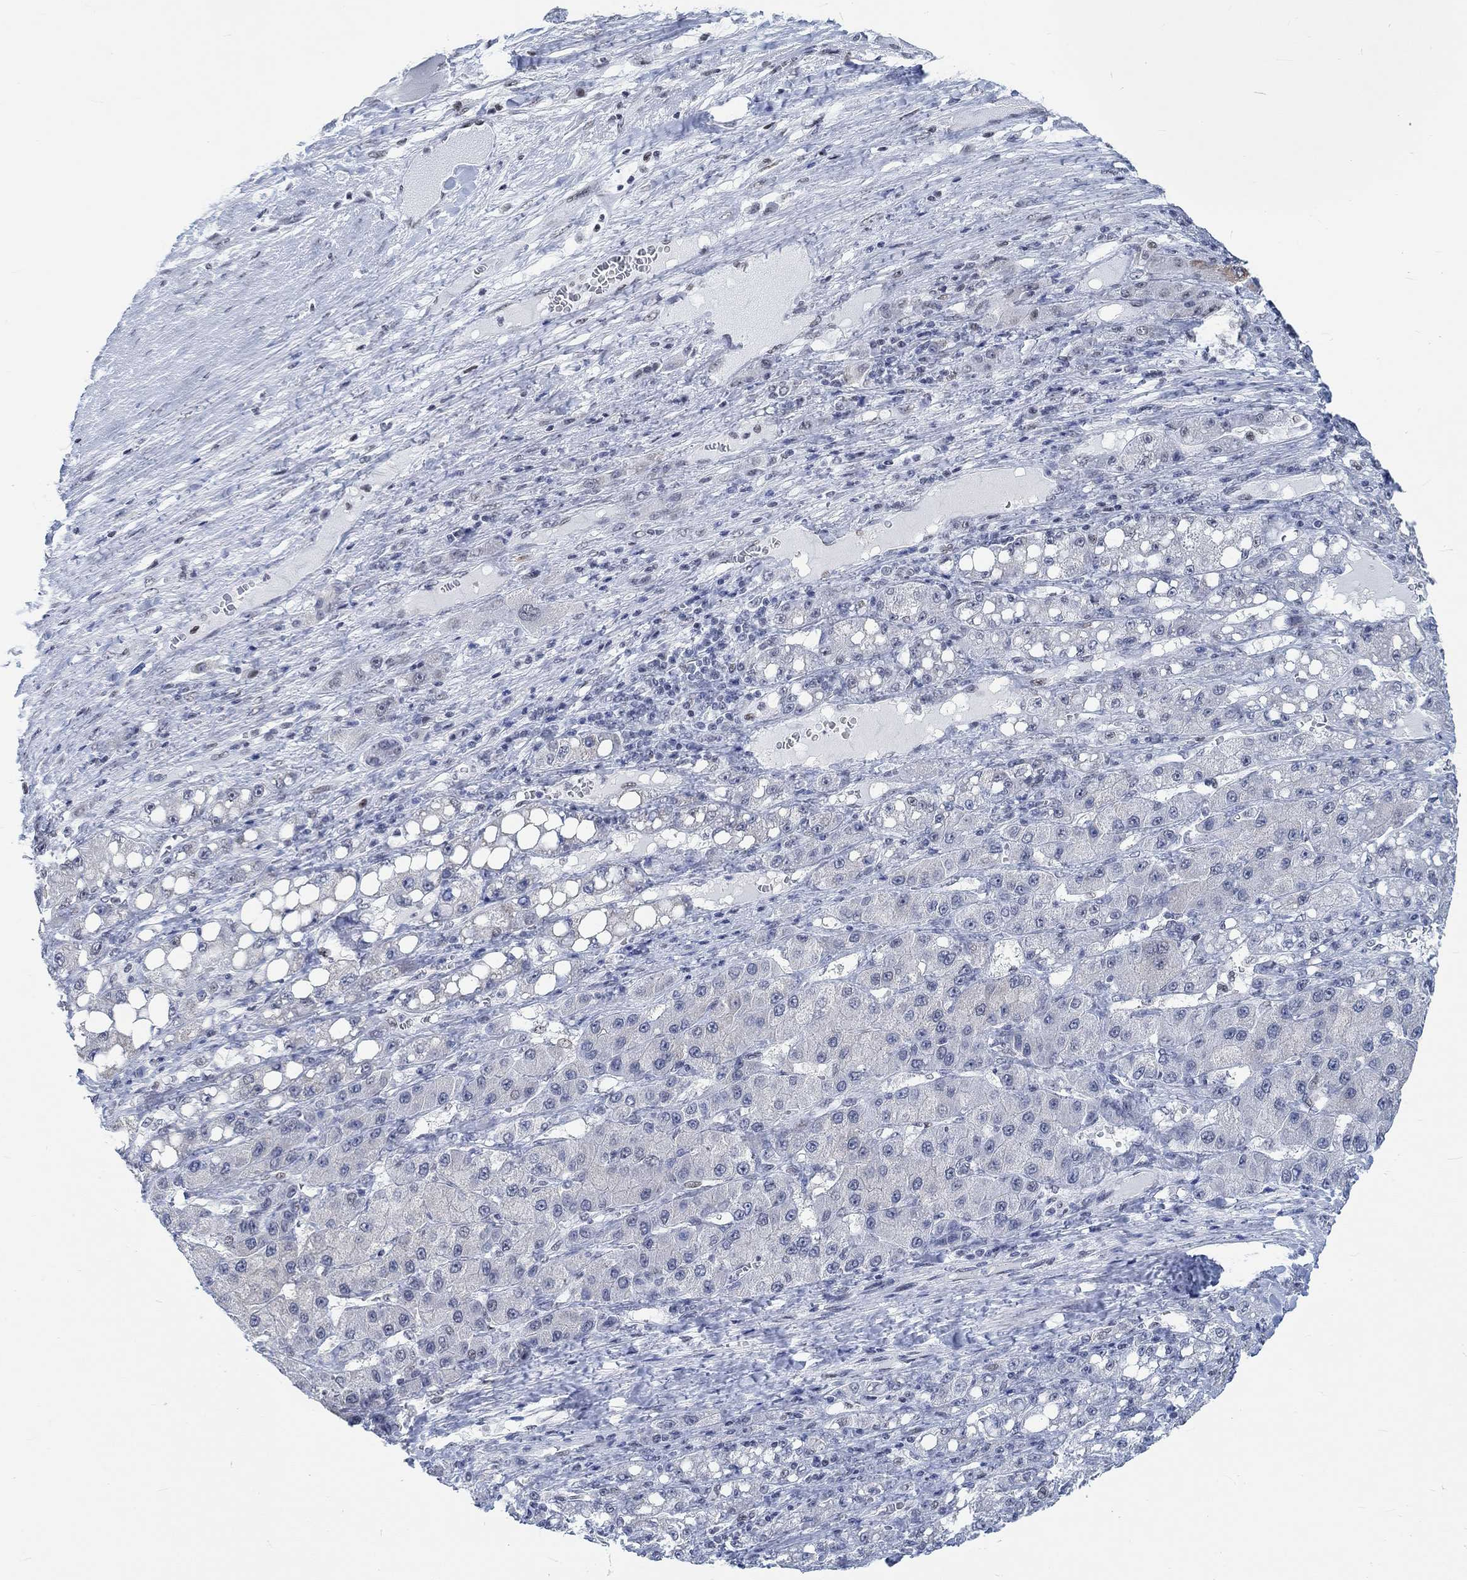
{"staining": {"intensity": "negative", "quantity": "none", "location": "none"}, "tissue": "liver cancer", "cell_type": "Tumor cells", "image_type": "cancer", "snomed": [{"axis": "morphology", "description": "Carcinoma, Hepatocellular, NOS"}, {"axis": "topography", "description": "Liver"}], "caption": "Tumor cells are negative for brown protein staining in liver cancer.", "gene": "KCNH8", "patient": {"sex": "female", "age": 65}}